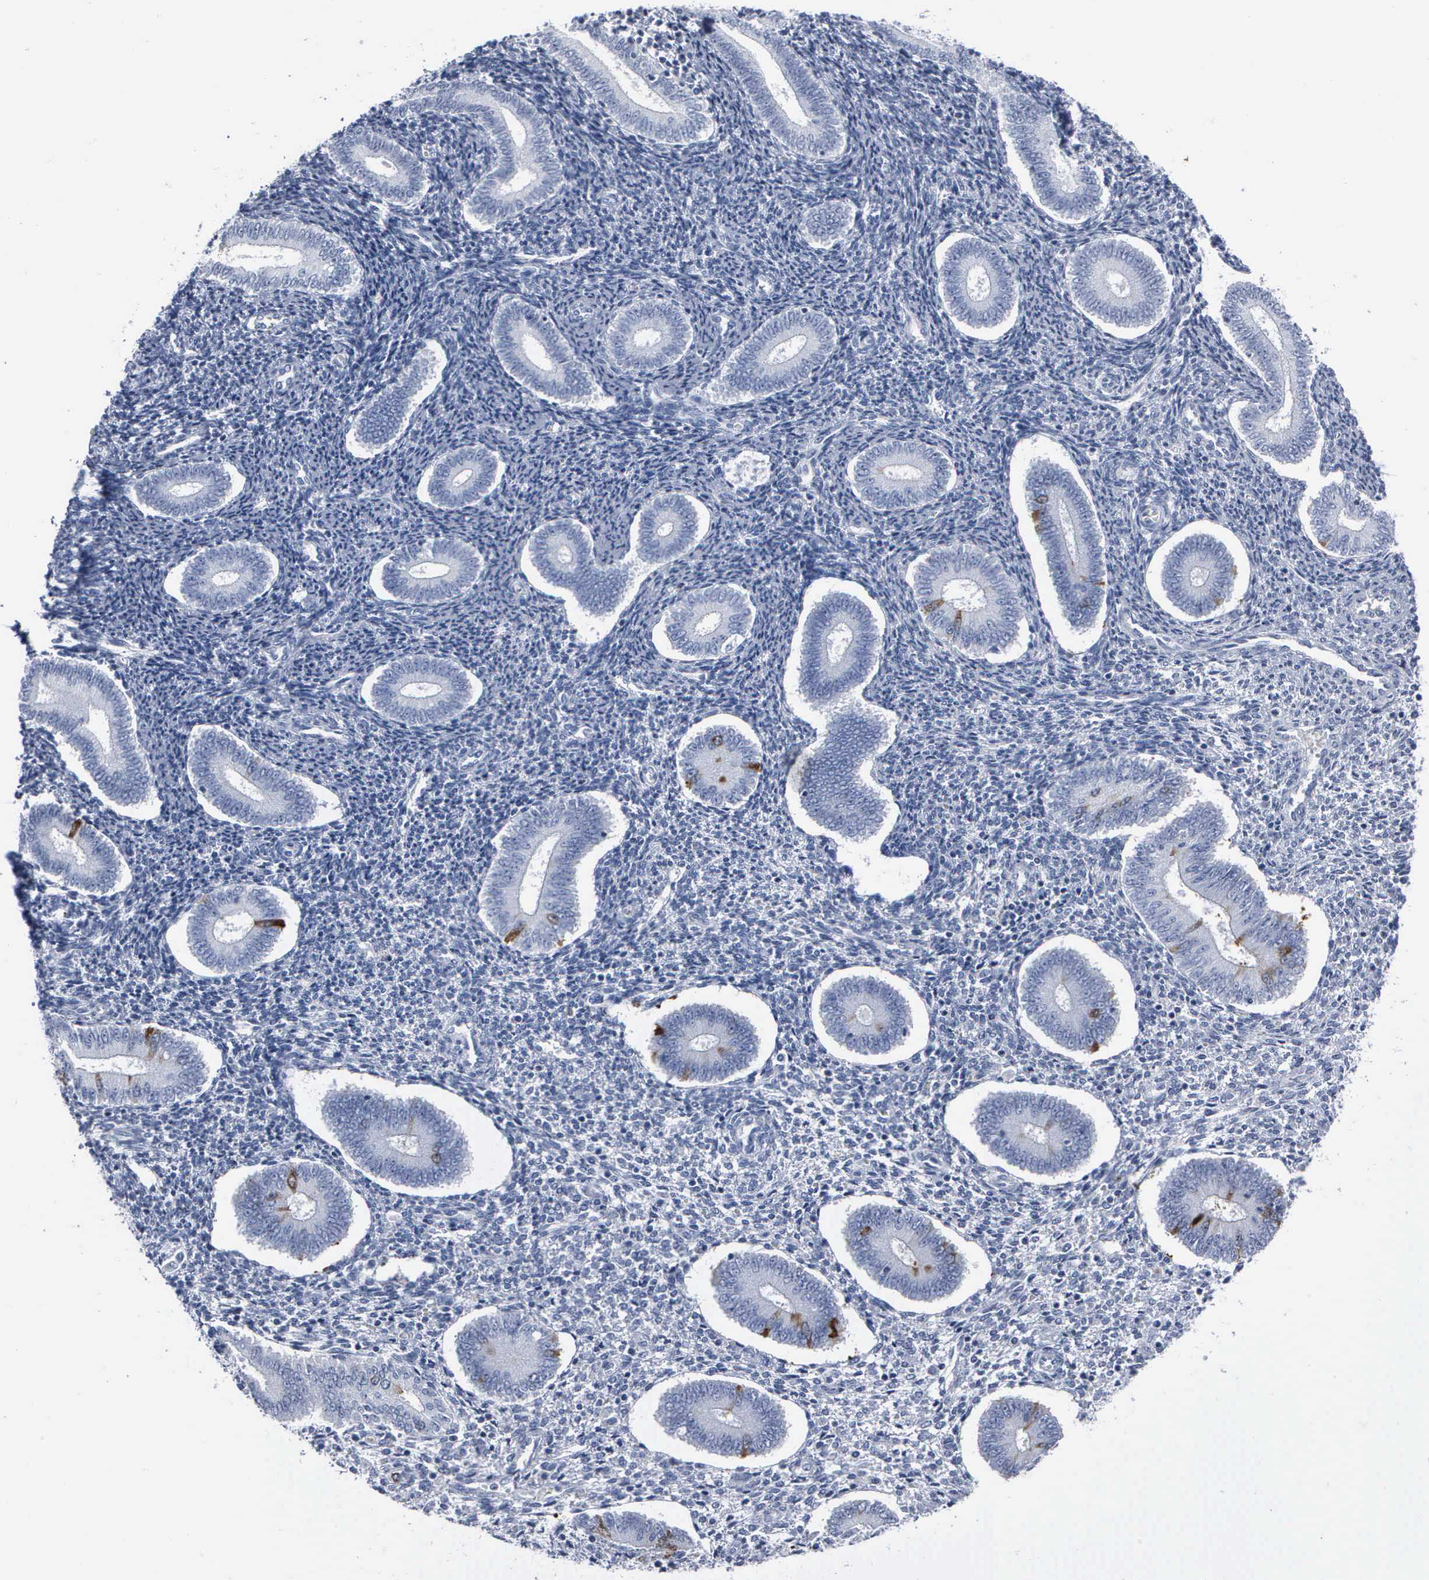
{"staining": {"intensity": "negative", "quantity": "none", "location": "none"}, "tissue": "endometrium", "cell_type": "Cells in endometrial stroma", "image_type": "normal", "snomed": [{"axis": "morphology", "description": "Normal tissue, NOS"}, {"axis": "topography", "description": "Endometrium"}], "caption": "Immunohistochemistry (IHC) image of benign endometrium stained for a protein (brown), which displays no positivity in cells in endometrial stroma.", "gene": "CCNB1", "patient": {"sex": "female", "age": 35}}